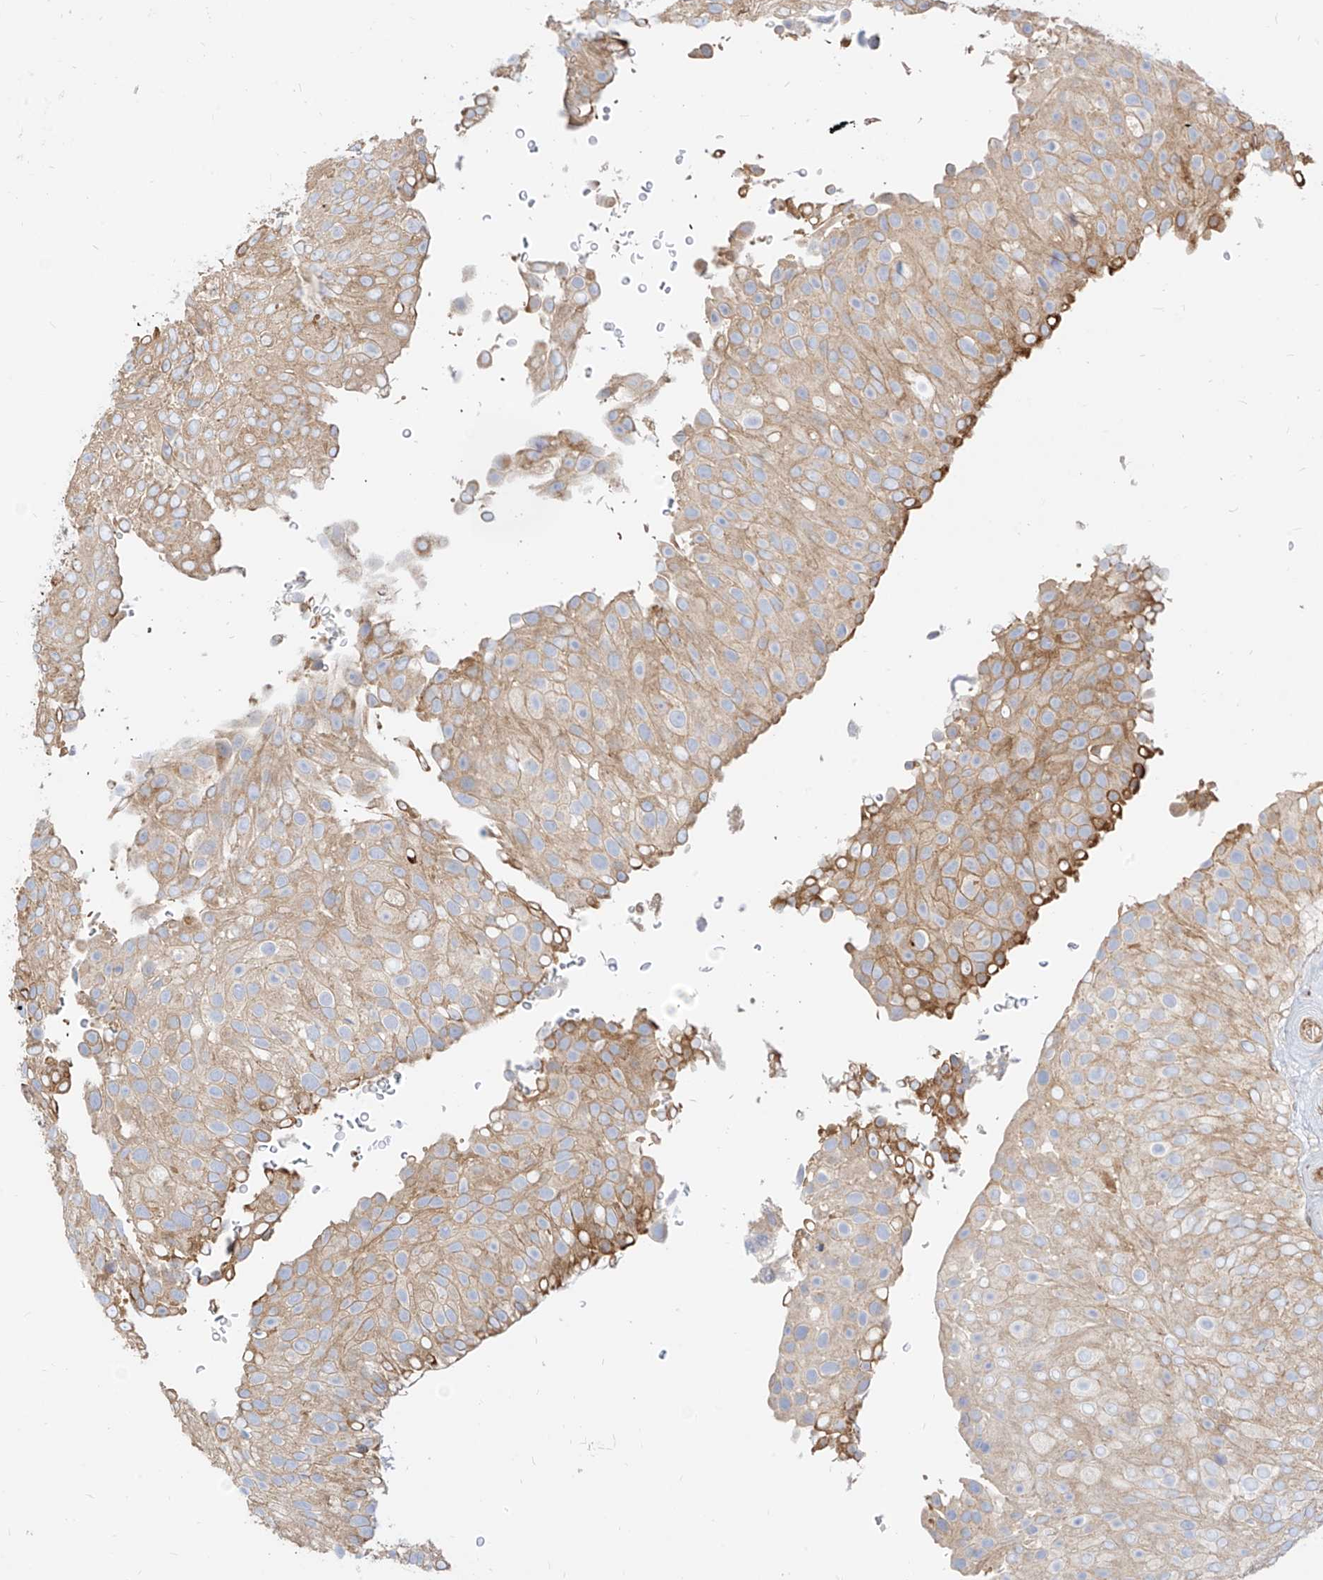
{"staining": {"intensity": "weak", "quantity": ">75%", "location": "cytoplasmic/membranous"}, "tissue": "urothelial cancer", "cell_type": "Tumor cells", "image_type": "cancer", "snomed": [{"axis": "morphology", "description": "Urothelial carcinoma, Low grade"}, {"axis": "topography", "description": "Urinary bladder"}], "caption": "An immunohistochemistry (IHC) photomicrograph of tumor tissue is shown. Protein staining in brown shows weak cytoplasmic/membranous positivity in urothelial carcinoma (low-grade) within tumor cells. Ihc stains the protein of interest in brown and the nuclei are stained blue.", "gene": "PLCL1", "patient": {"sex": "male", "age": 78}}